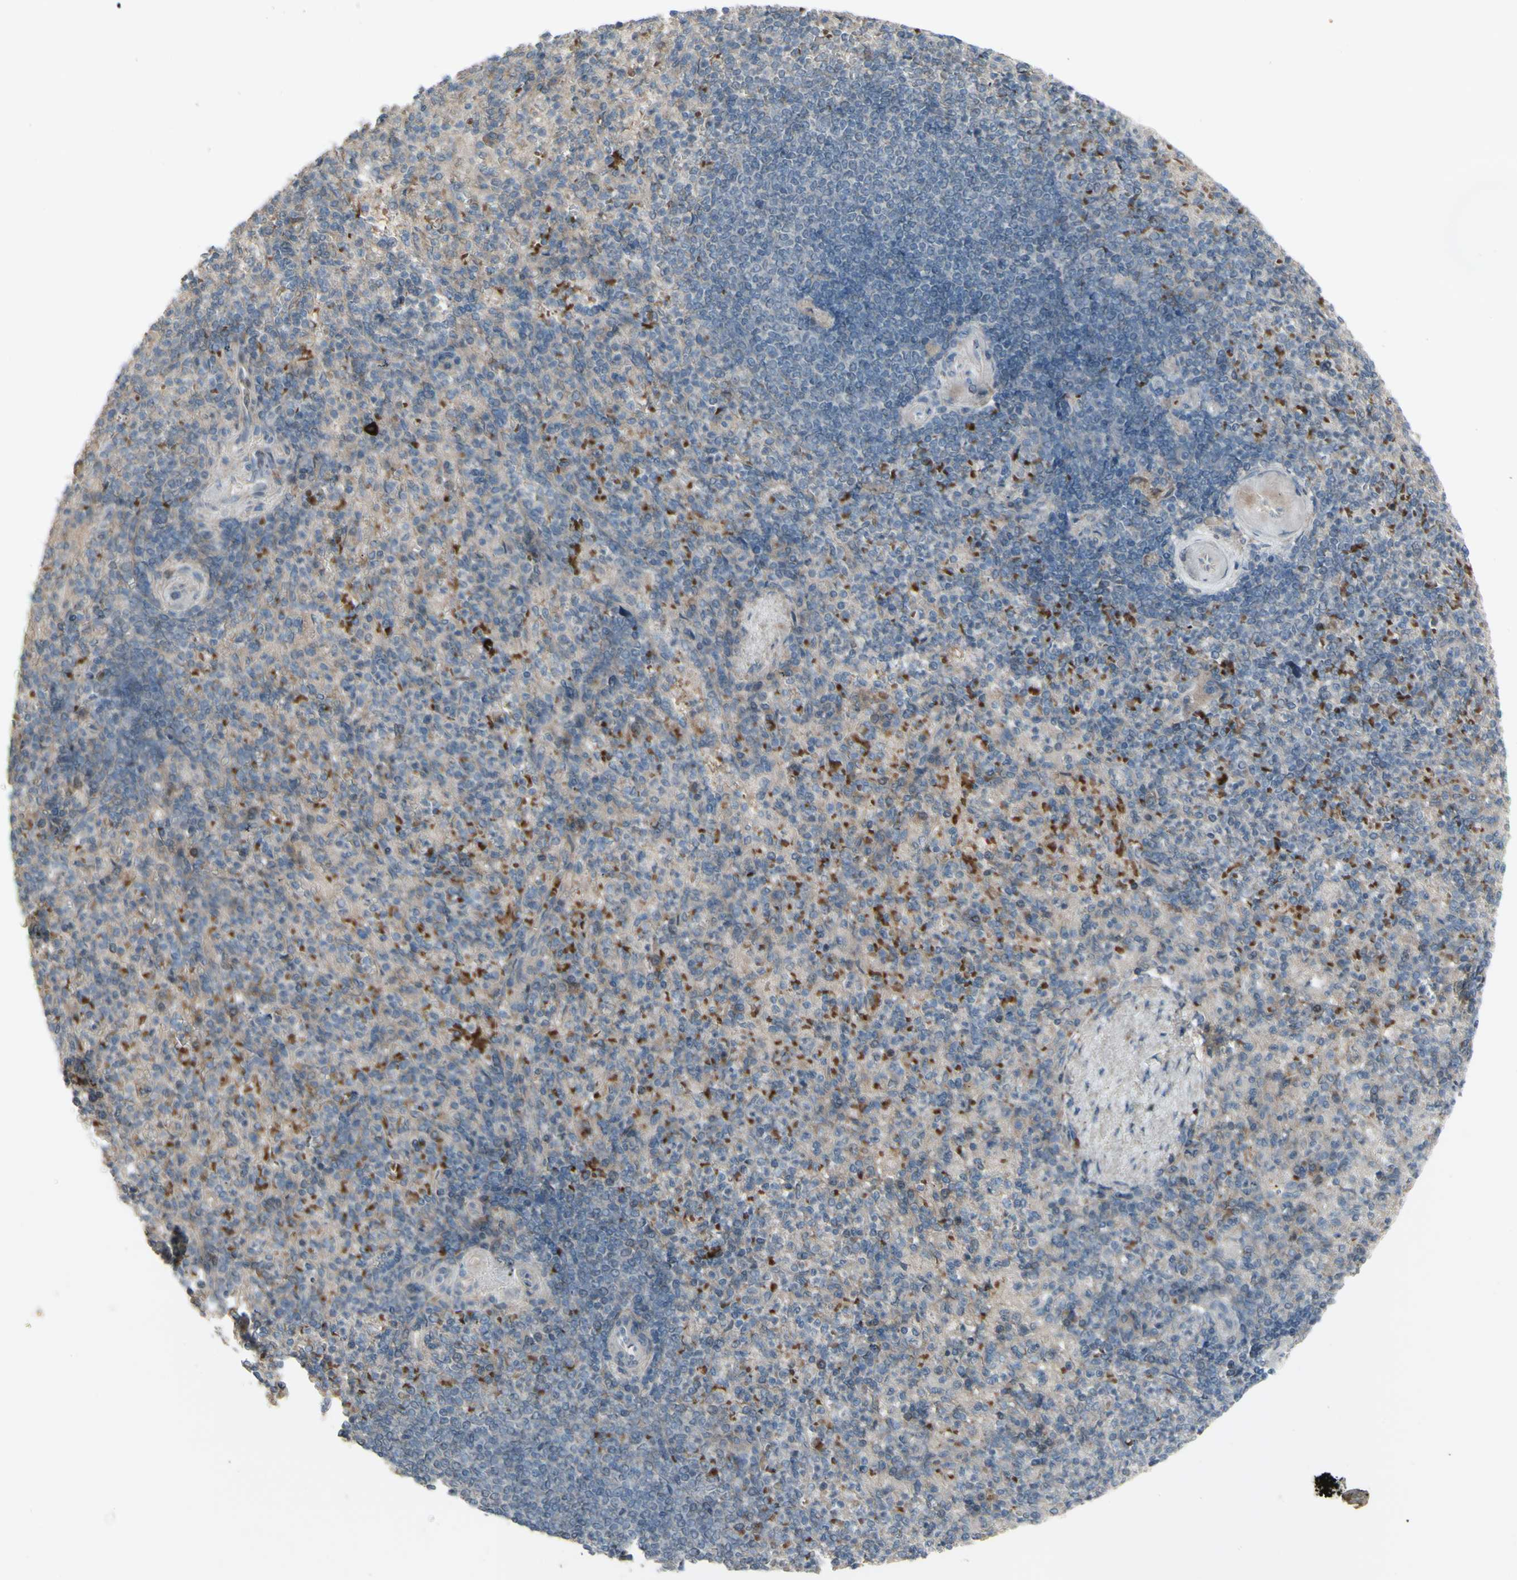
{"staining": {"intensity": "weak", "quantity": ">75%", "location": "cytoplasmic/membranous"}, "tissue": "spleen", "cell_type": "Cells in red pulp", "image_type": "normal", "snomed": [{"axis": "morphology", "description": "Normal tissue, NOS"}, {"axis": "topography", "description": "Spleen"}], "caption": "Human spleen stained with a brown dye shows weak cytoplasmic/membranous positive staining in approximately >75% of cells in red pulp.", "gene": "GRAMD1B", "patient": {"sex": "female", "age": 74}}